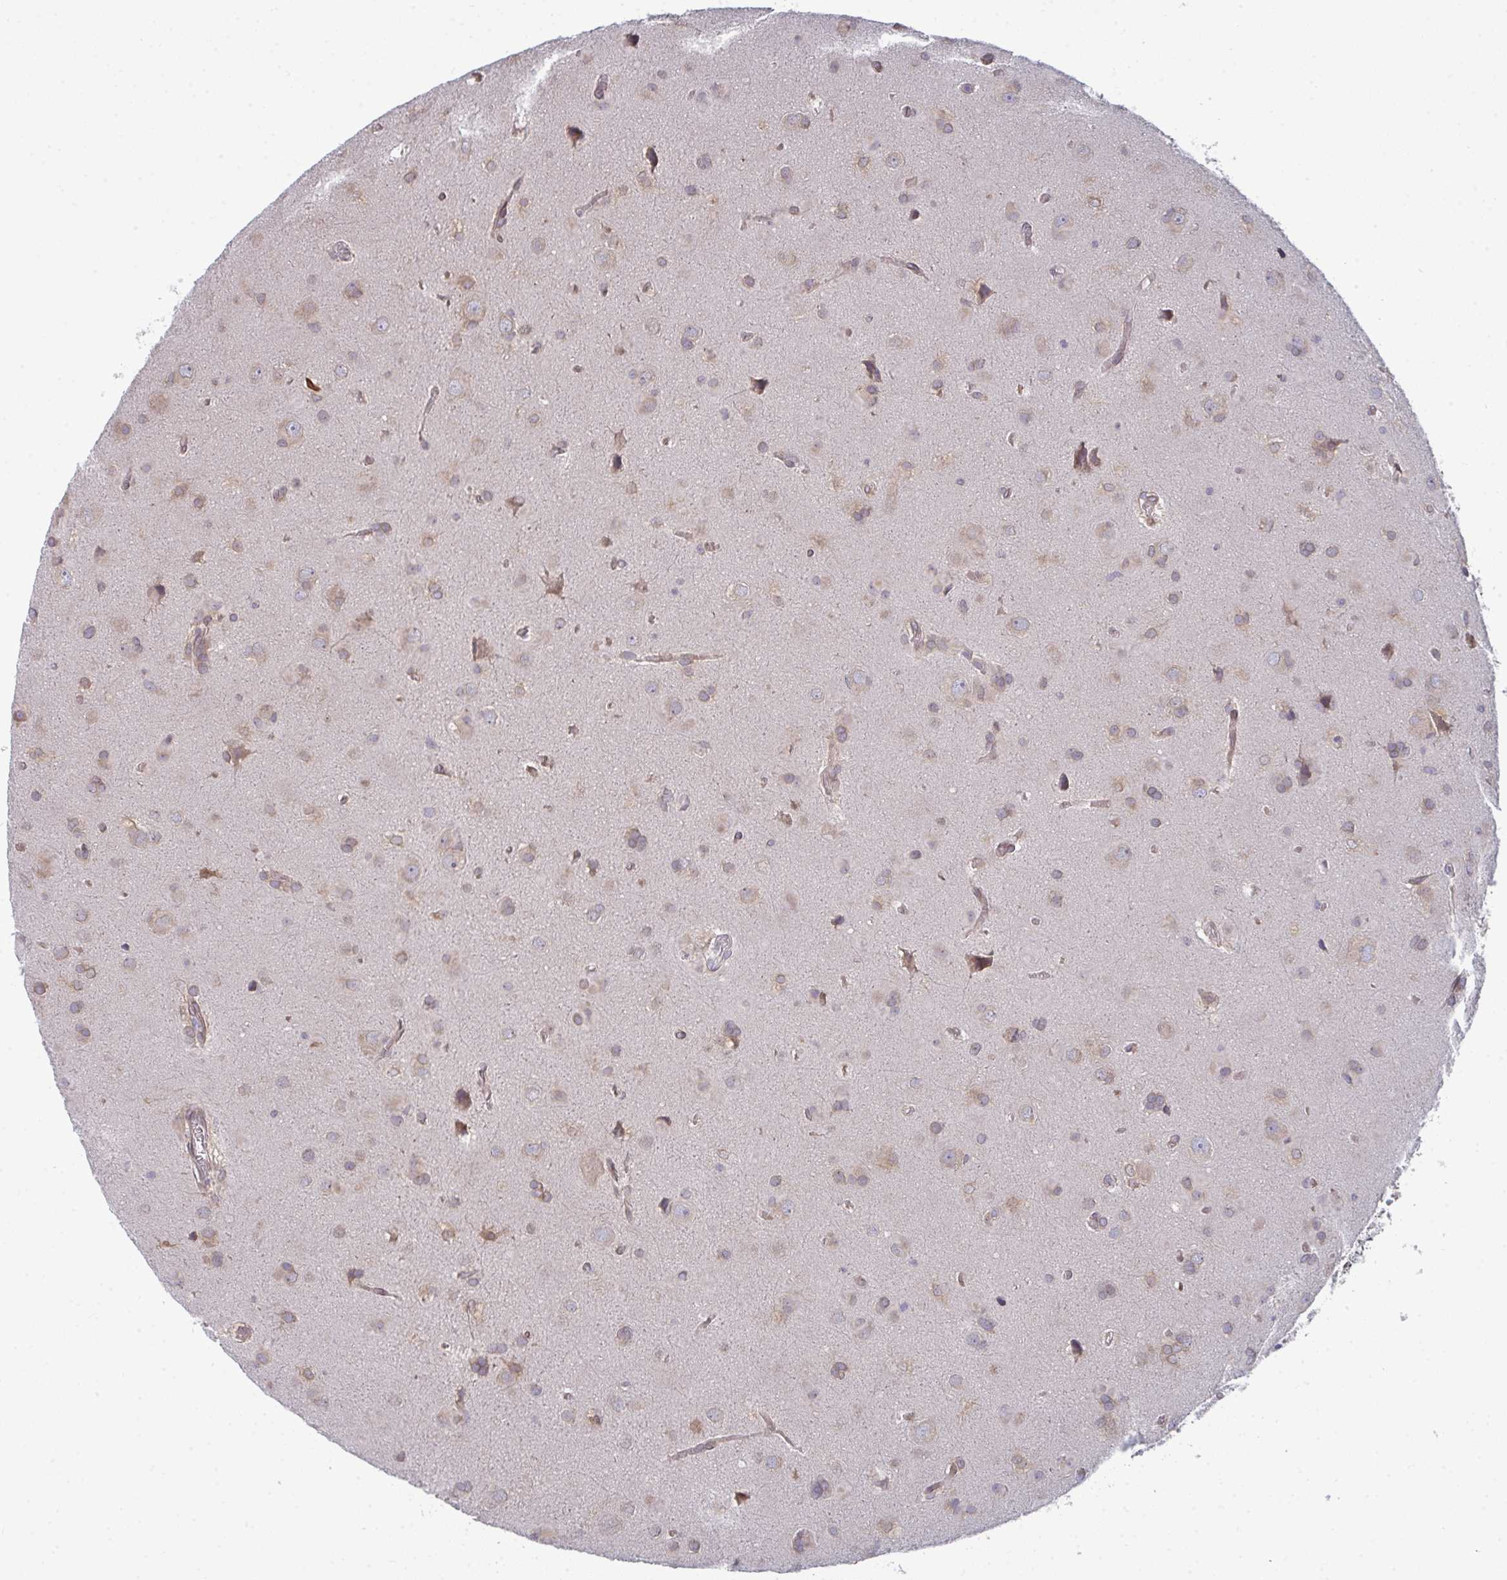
{"staining": {"intensity": "weak", "quantity": ">75%", "location": "cytoplasmic/membranous"}, "tissue": "glioma", "cell_type": "Tumor cells", "image_type": "cancer", "snomed": [{"axis": "morphology", "description": "Glioma, malignant, Low grade"}, {"axis": "topography", "description": "Brain"}], "caption": "IHC image of neoplastic tissue: human malignant low-grade glioma stained using immunohistochemistry (IHC) exhibits low levels of weak protein expression localized specifically in the cytoplasmic/membranous of tumor cells, appearing as a cytoplasmic/membranous brown color.", "gene": "LYSMD4", "patient": {"sex": "male", "age": 58}}